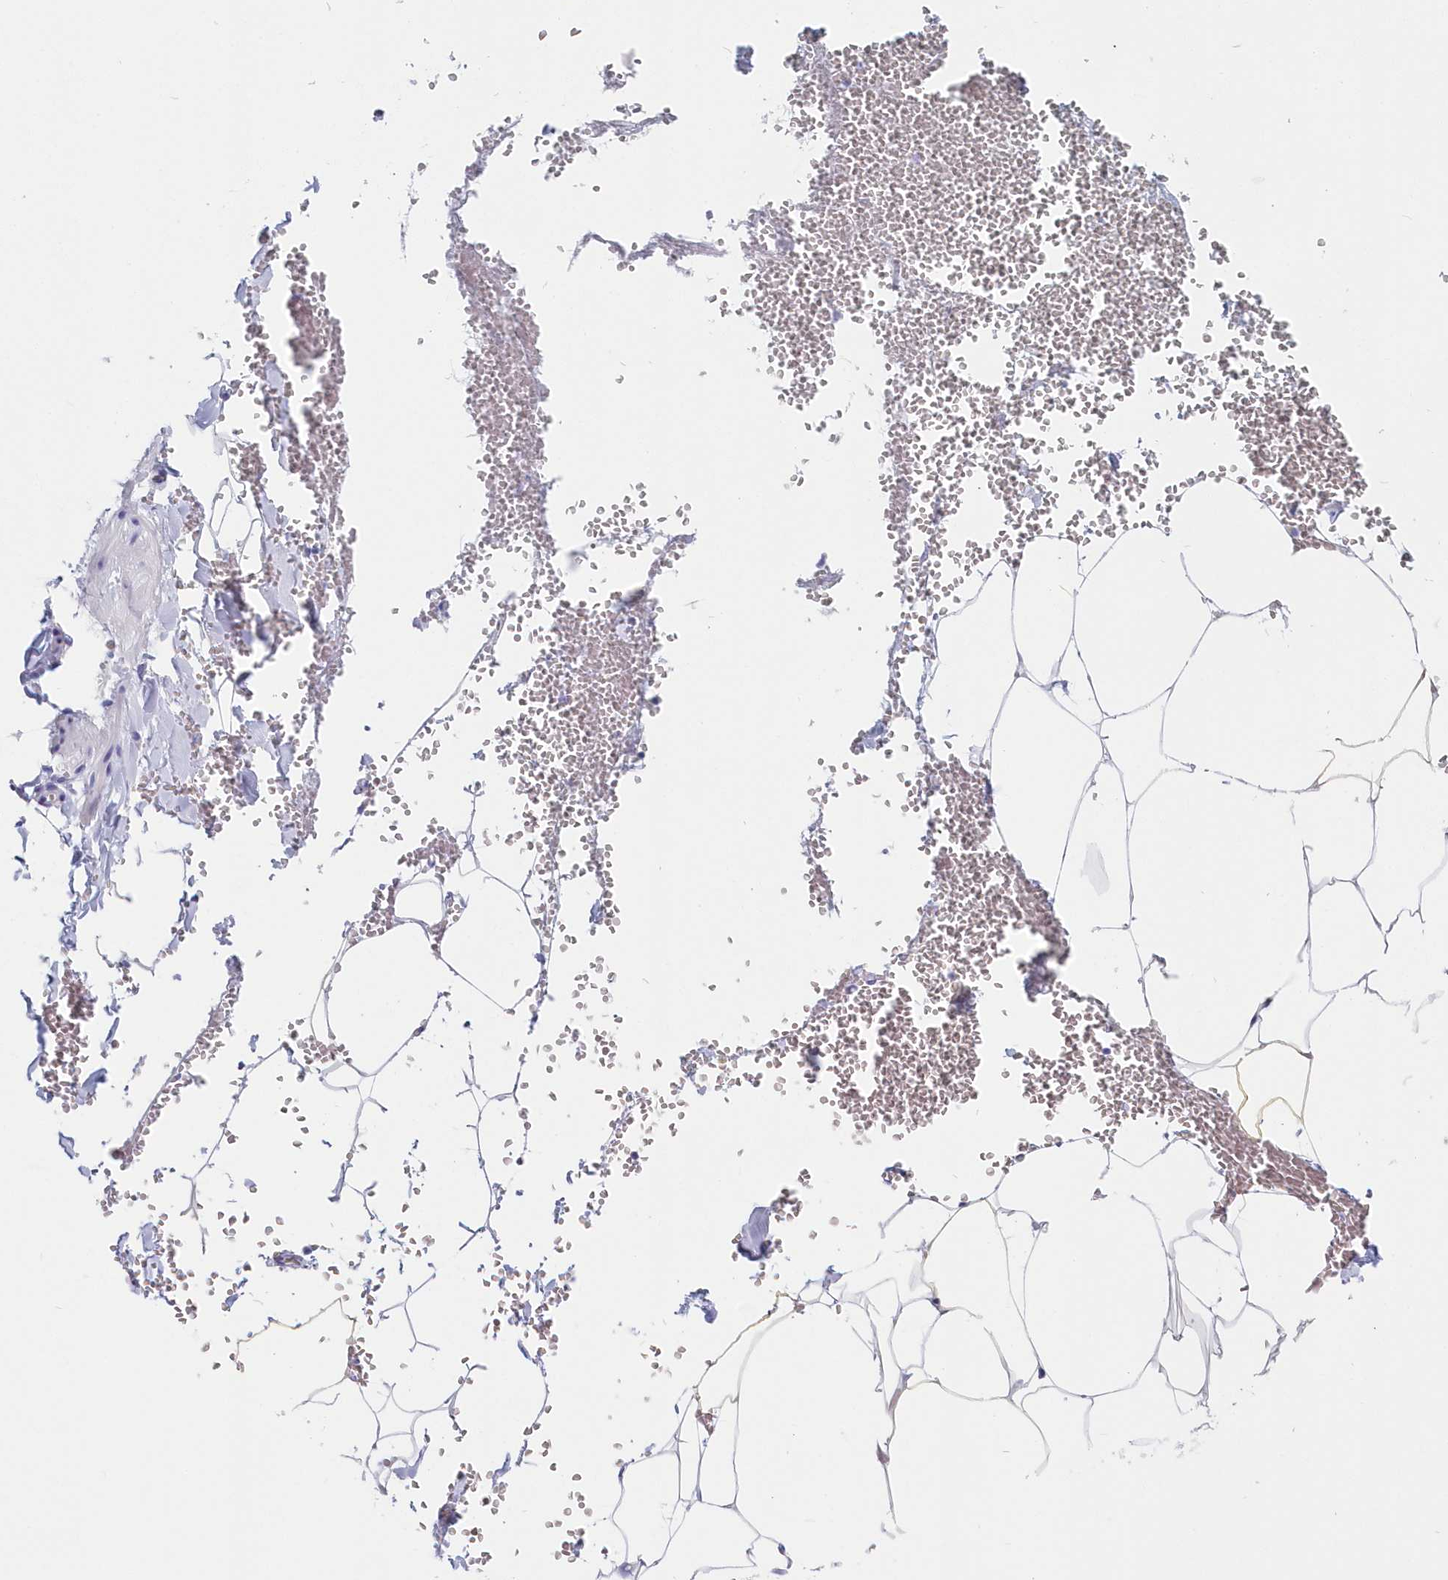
{"staining": {"intensity": "negative", "quantity": "none", "location": "none"}, "tissue": "adipose tissue", "cell_type": "Adipocytes", "image_type": "normal", "snomed": [{"axis": "morphology", "description": "Normal tissue, NOS"}, {"axis": "topography", "description": "Gallbladder"}, {"axis": "topography", "description": "Peripheral nerve tissue"}], "caption": "A high-resolution image shows IHC staining of unremarkable adipose tissue, which shows no significant positivity in adipocytes. Brightfield microscopy of immunohistochemistry (IHC) stained with DAB (3,3'-diaminobenzidine) (brown) and hematoxylin (blue), captured at high magnification.", "gene": "CSNK1G2", "patient": {"sex": "male", "age": 38}}